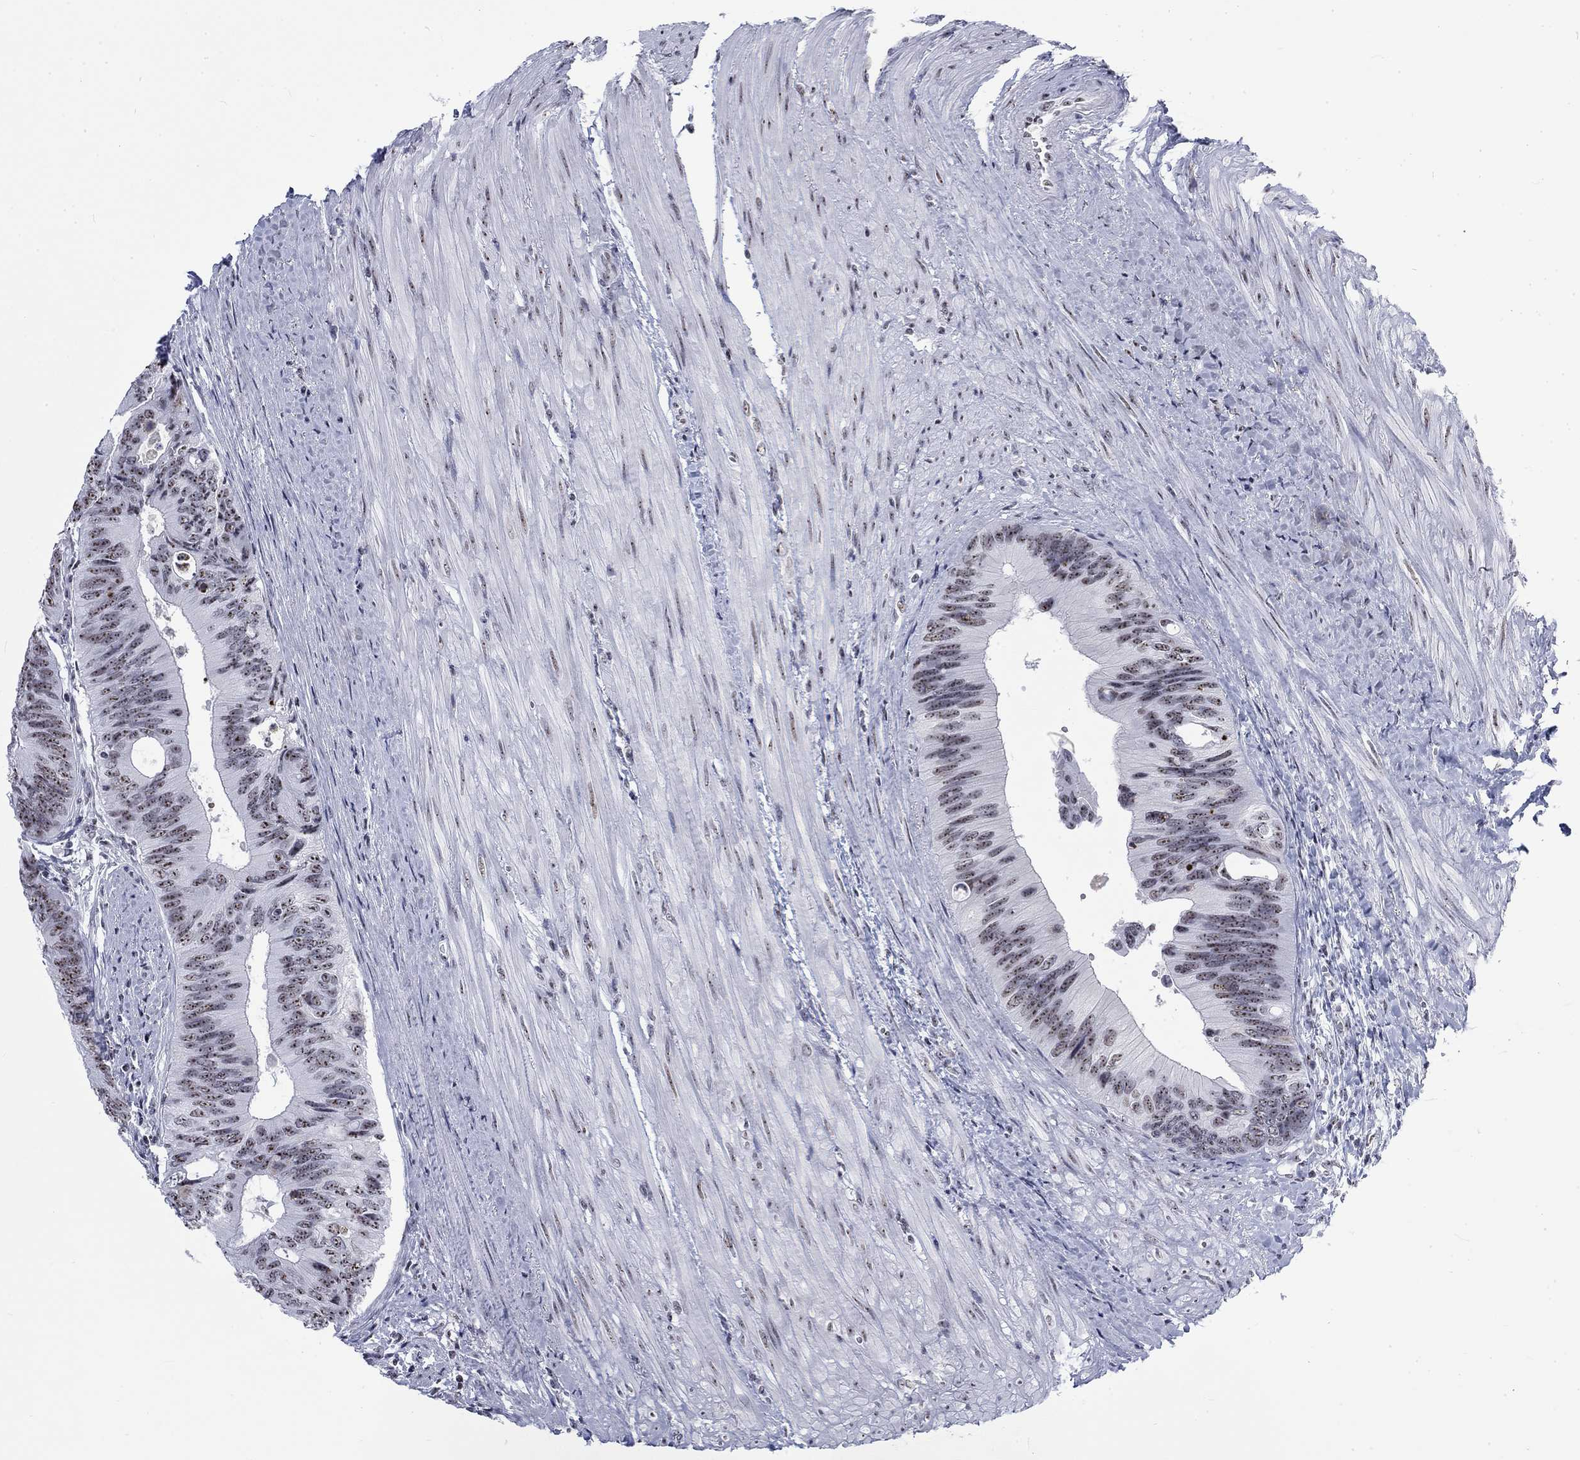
{"staining": {"intensity": "moderate", "quantity": "25%-75%", "location": "nuclear"}, "tissue": "colorectal cancer", "cell_type": "Tumor cells", "image_type": "cancer", "snomed": [{"axis": "morphology", "description": "Normal tissue, NOS"}, {"axis": "morphology", "description": "Adenocarcinoma, NOS"}, {"axis": "topography", "description": "Colon"}], "caption": "Protein analysis of colorectal adenocarcinoma tissue displays moderate nuclear staining in approximately 25%-75% of tumor cells. (brown staining indicates protein expression, while blue staining denotes nuclei).", "gene": "CSRNP3", "patient": {"sex": "male", "age": 65}}